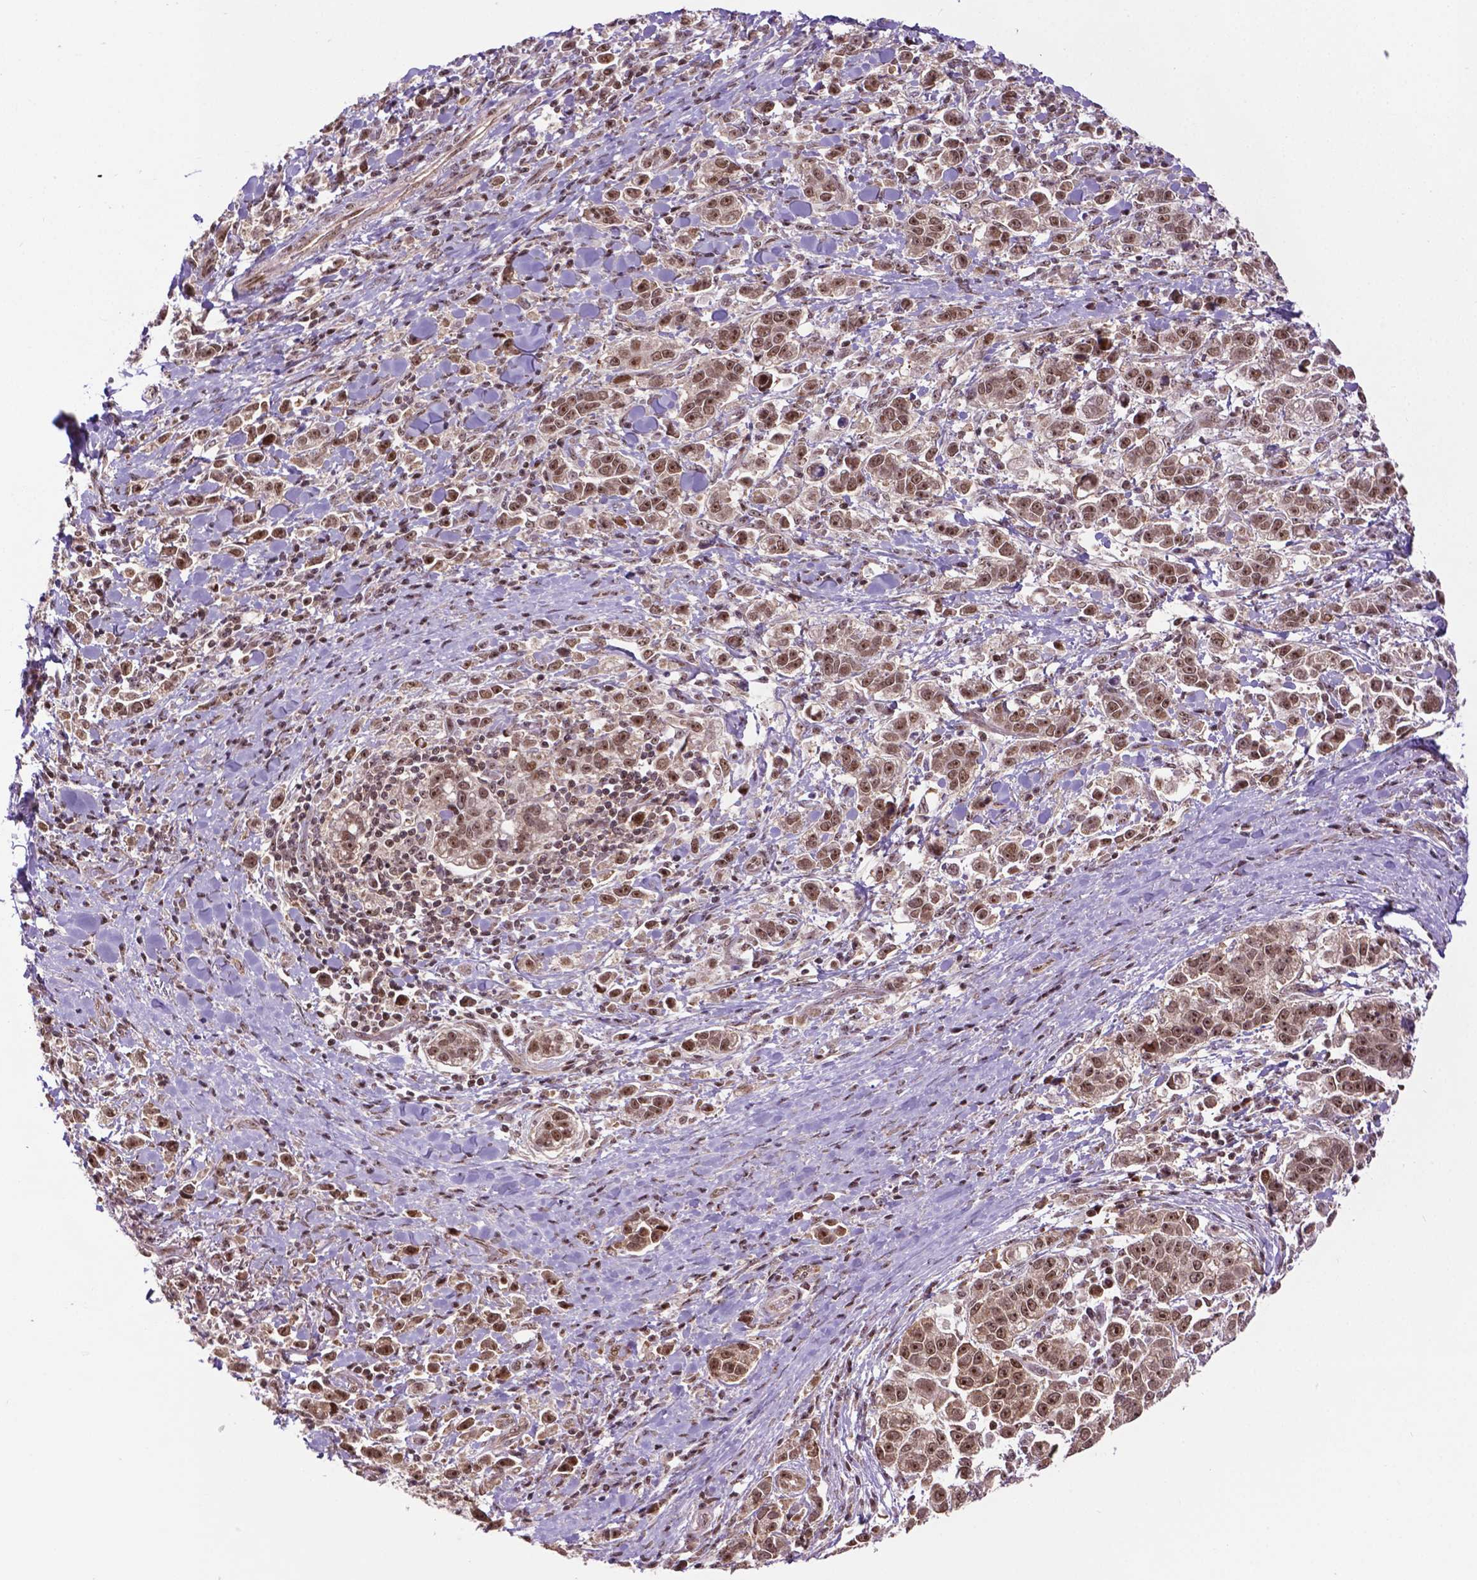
{"staining": {"intensity": "moderate", "quantity": ">75%", "location": "nuclear"}, "tissue": "stomach cancer", "cell_type": "Tumor cells", "image_type": "cancer", "snomed": [{"axis": "morphology", "description": "Adenocarcinoma, NOS"}, {"axis": "topography", "description": "Stomach"}], "caption": "This is an image of immunohistochemistry (IHC) staining of stomach cancer, which shows moderate staining in the nuclear of tumor cells.", "gene": "CSNK2A1", "patient": {"sex": "male", "age": 93}}